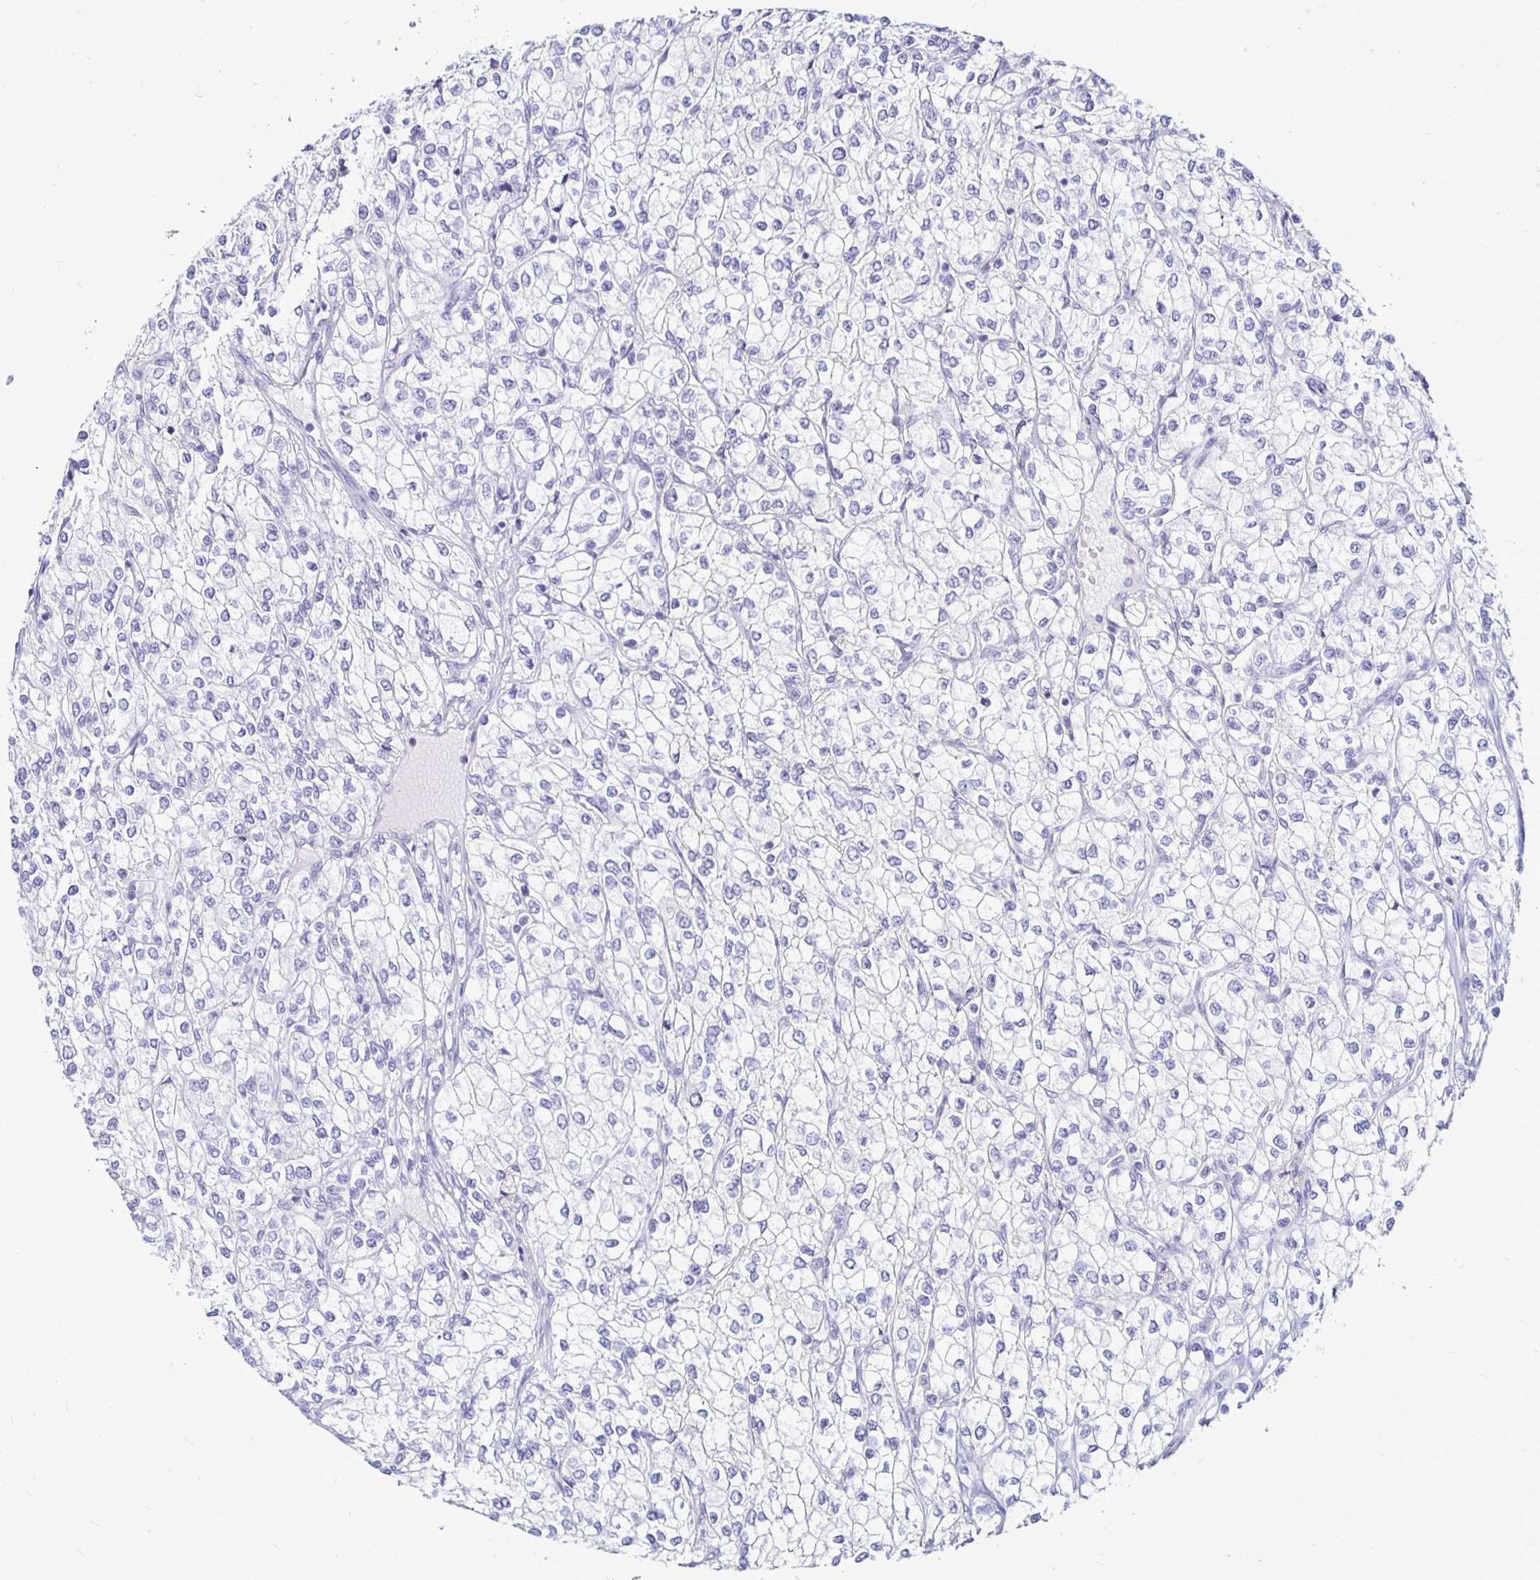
{"staining": {"intensity": "negative", "quantity": "none", "location": "none"}, "tissue": "renal cancer", "cell_type": "Tumor cells", "image_type": "cancer", "snomed": [{"axis": "morphology", "description": "Adenocarcinoma, NOS"}, {"axis": "topography", "description": "Kidney"}], "caption": "Human renal cancer stained for a protein using immunohistochemistry (IHC) demonstrates no expression in tumor cells.", "gene": "TIMP1", "patient": {"sex": "male", "age": 80}}